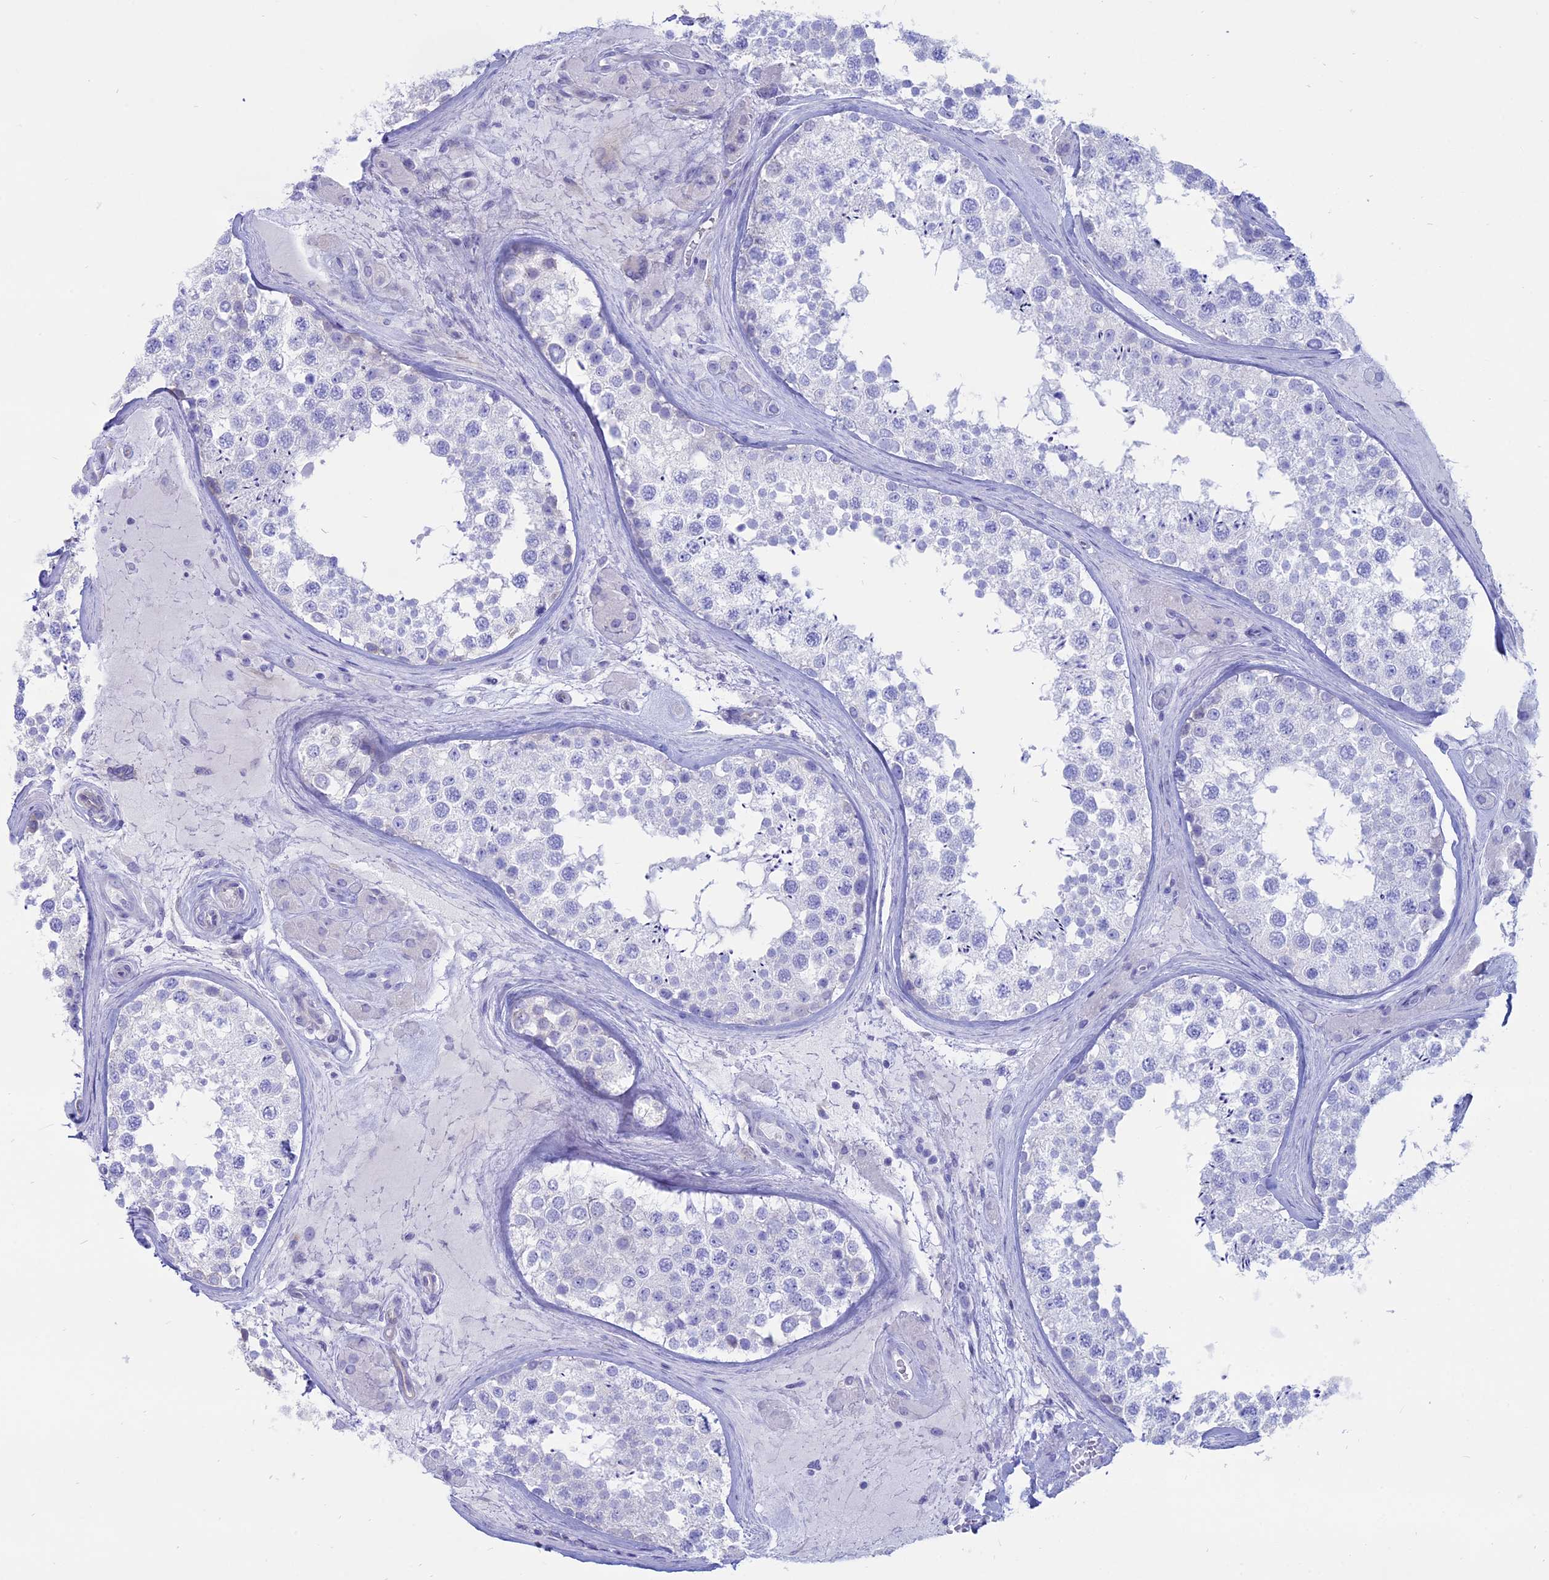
{"staining": {"intensity": "negative", "quantity": "none", "location": "none"}, "tissue": "testis", "cell_type": "Cells in seminiferous ducts", "image_type": "normal", "snomed": [{"axis": "morphology", "description": "Normal tissue, NOS"}, {"axis": "topography", "description": "Testis"}], "caption": "Cells in seminiferous ducts show no significant protein staining in unremarkable testis. (IHC, brightfield microscopy, high magnification).", "gene": "OR2AE1", "patient": {"sex": "male", "age": 46}}